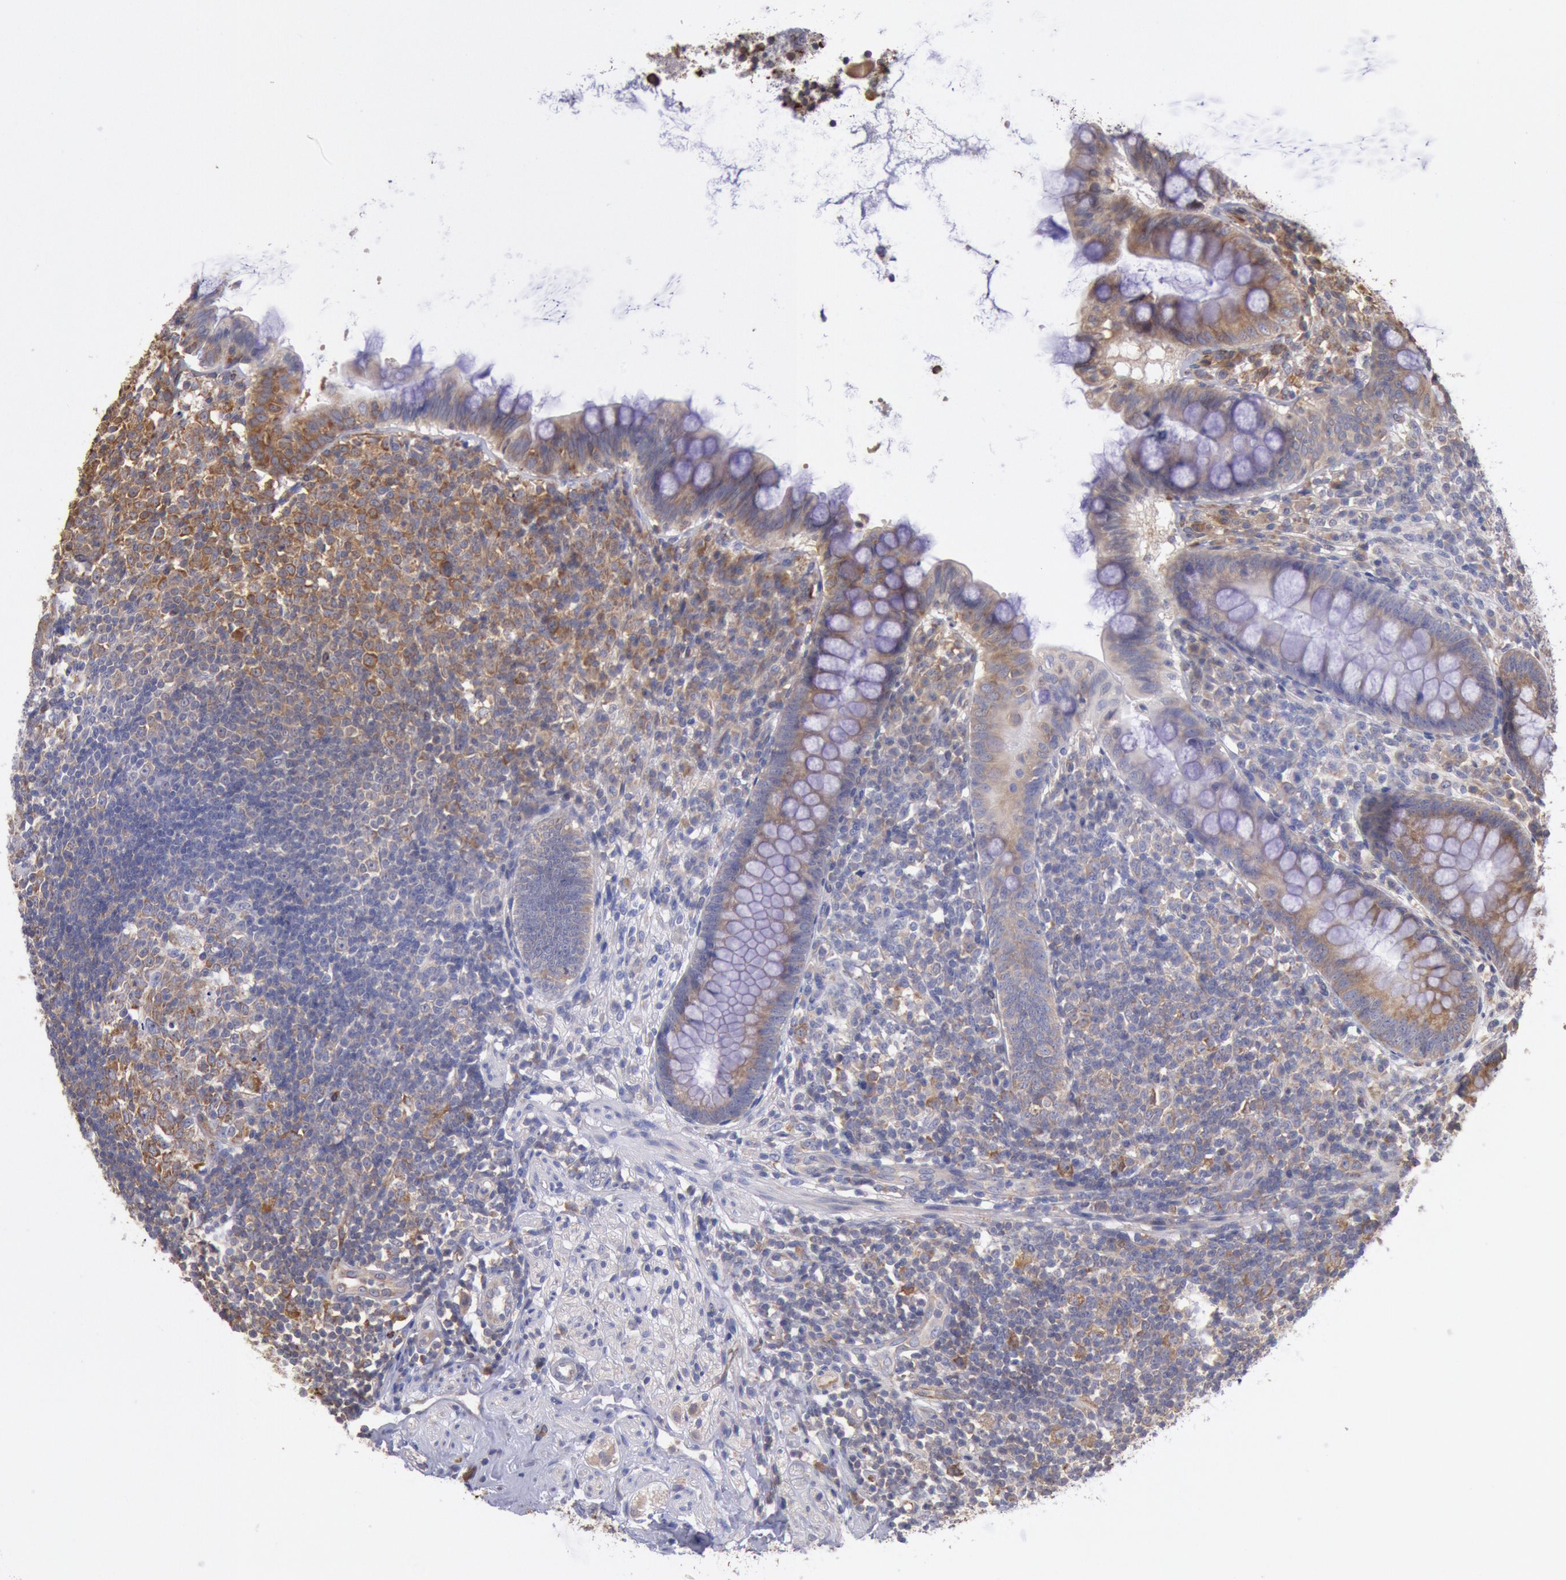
{"staining": {"intensity": "moderate", "quantity": ">75%", "location": "cytoplasmic/membranous"}, "tissue": "appendix", "cell_type": "Glandular cells", "image_type": "normal", "snomed": [{"axis": "morphology", "description": "Normal tissue, NOS"}, {"axis": "topography", "description": "Appendix"}], "caption": "Appendix stained with a brown dye shows moderate cytoplasmic/membranous positive positivity in approximately >75% of glandular cells.", "gene": "DRG1", "patient": {"sex": "female", "age": 66}}